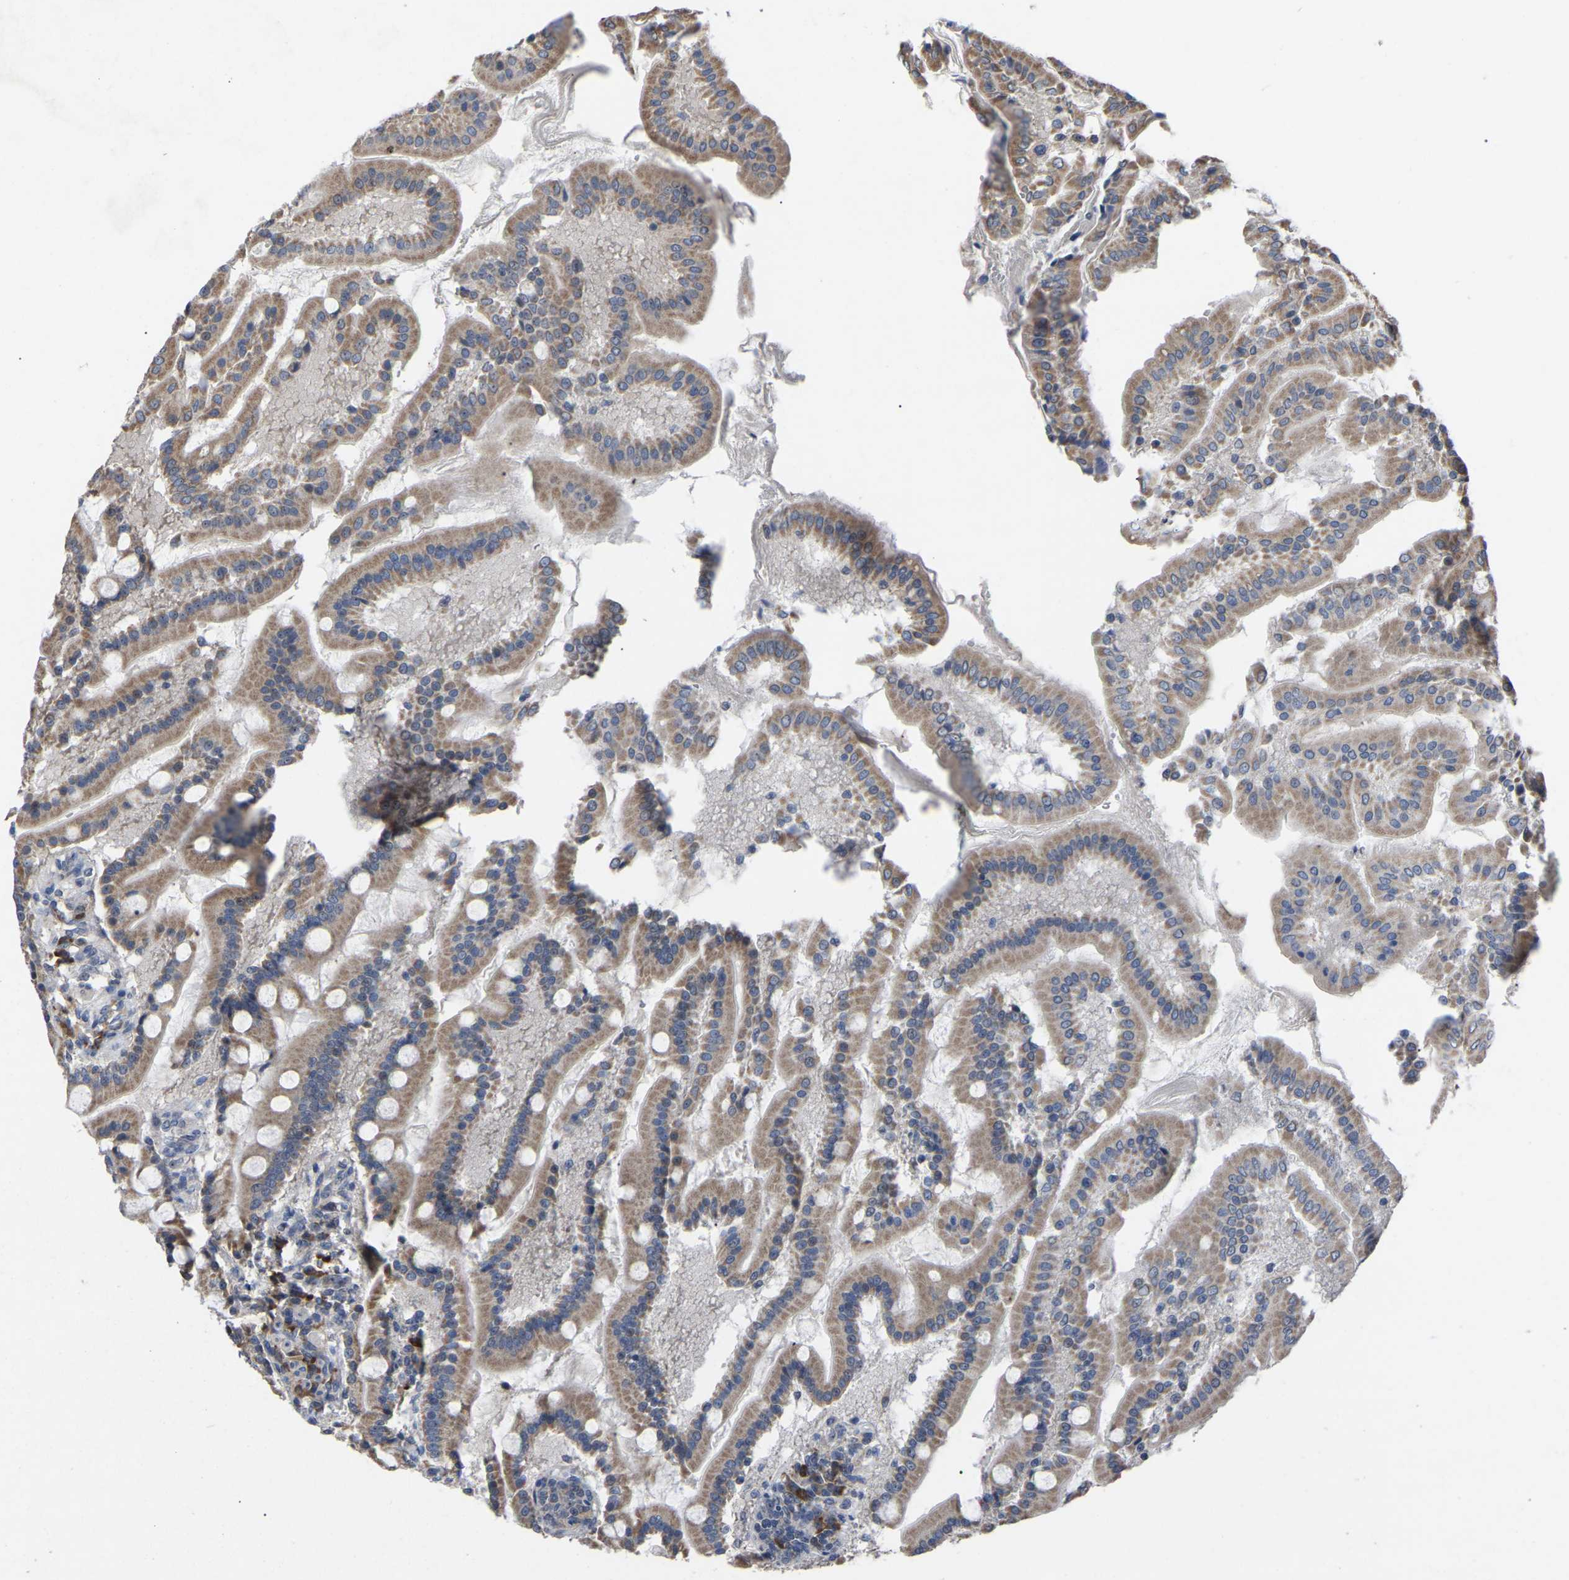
{"staining": {"intensity": "moderate", "quantity": ">75%", "location": "cytoplasmic/membranous,nuclear"}, "tissue": "duodenum", "cell_type": "Glandular cells", "image_type": "normal", "snomed": [{"axis": "morphology", "description": "Normal tissue, NOS"}, {"axis": "topography", "description": "Duodenum"}], "caption": "Moderate cytoplasmic/membranous,nuclear expression for a protein is present in about >75% of glandular cells of normal duodenum using immunohistochemistry (IHC).", "gene": "NOP53", "patient": {"sex": "male", "age": 50}}